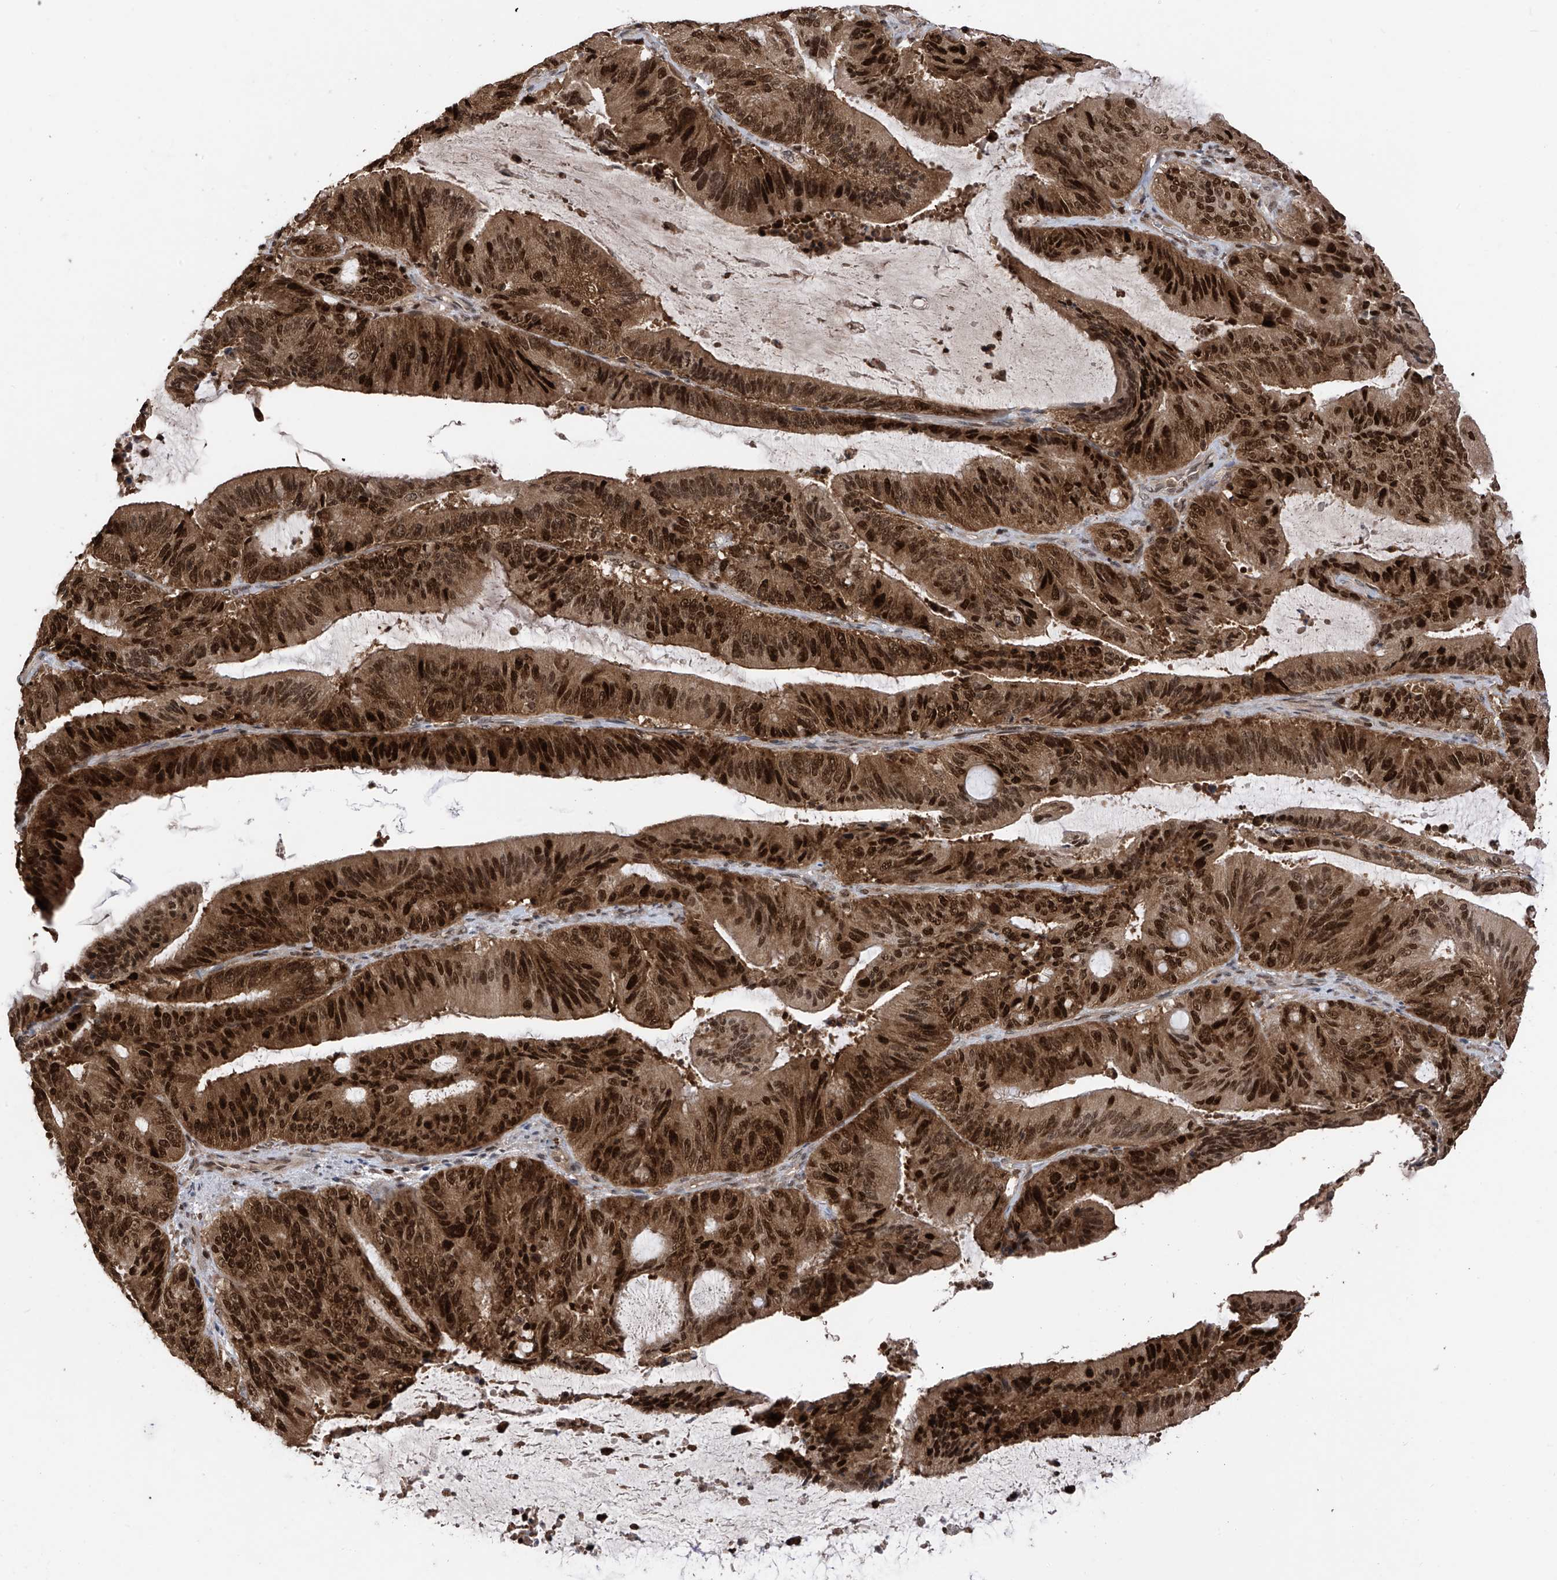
{"staining": {"intensity": "strong", "quantity": ">75%", "location": "cytoplasmic/membranous,nuclear"}, "tissue": "liver cancer", "cell_type": "Tumor cells", "image_type": "cancer", "snomed": [{"axis": "morphology", "description": "Normal tissue, NOS"}, {"axis": "morphology", "description": "Cholangiocarcinoma"}, {"axis": "topography", "description": "Liver"}, {"axis": "topography", "description": "Peripheral nerve tissue"}], "caption": "Tumor cells reveal strong cytoplasmic/membranous and nuclear expression in about >75% of cells in liver cancer (cholangiocarcinoma). (DAB IHC with brightfield microscopy, high magnification).", "gene": "DNAJC9", "patient": {"sex": "female", "age": 73}}